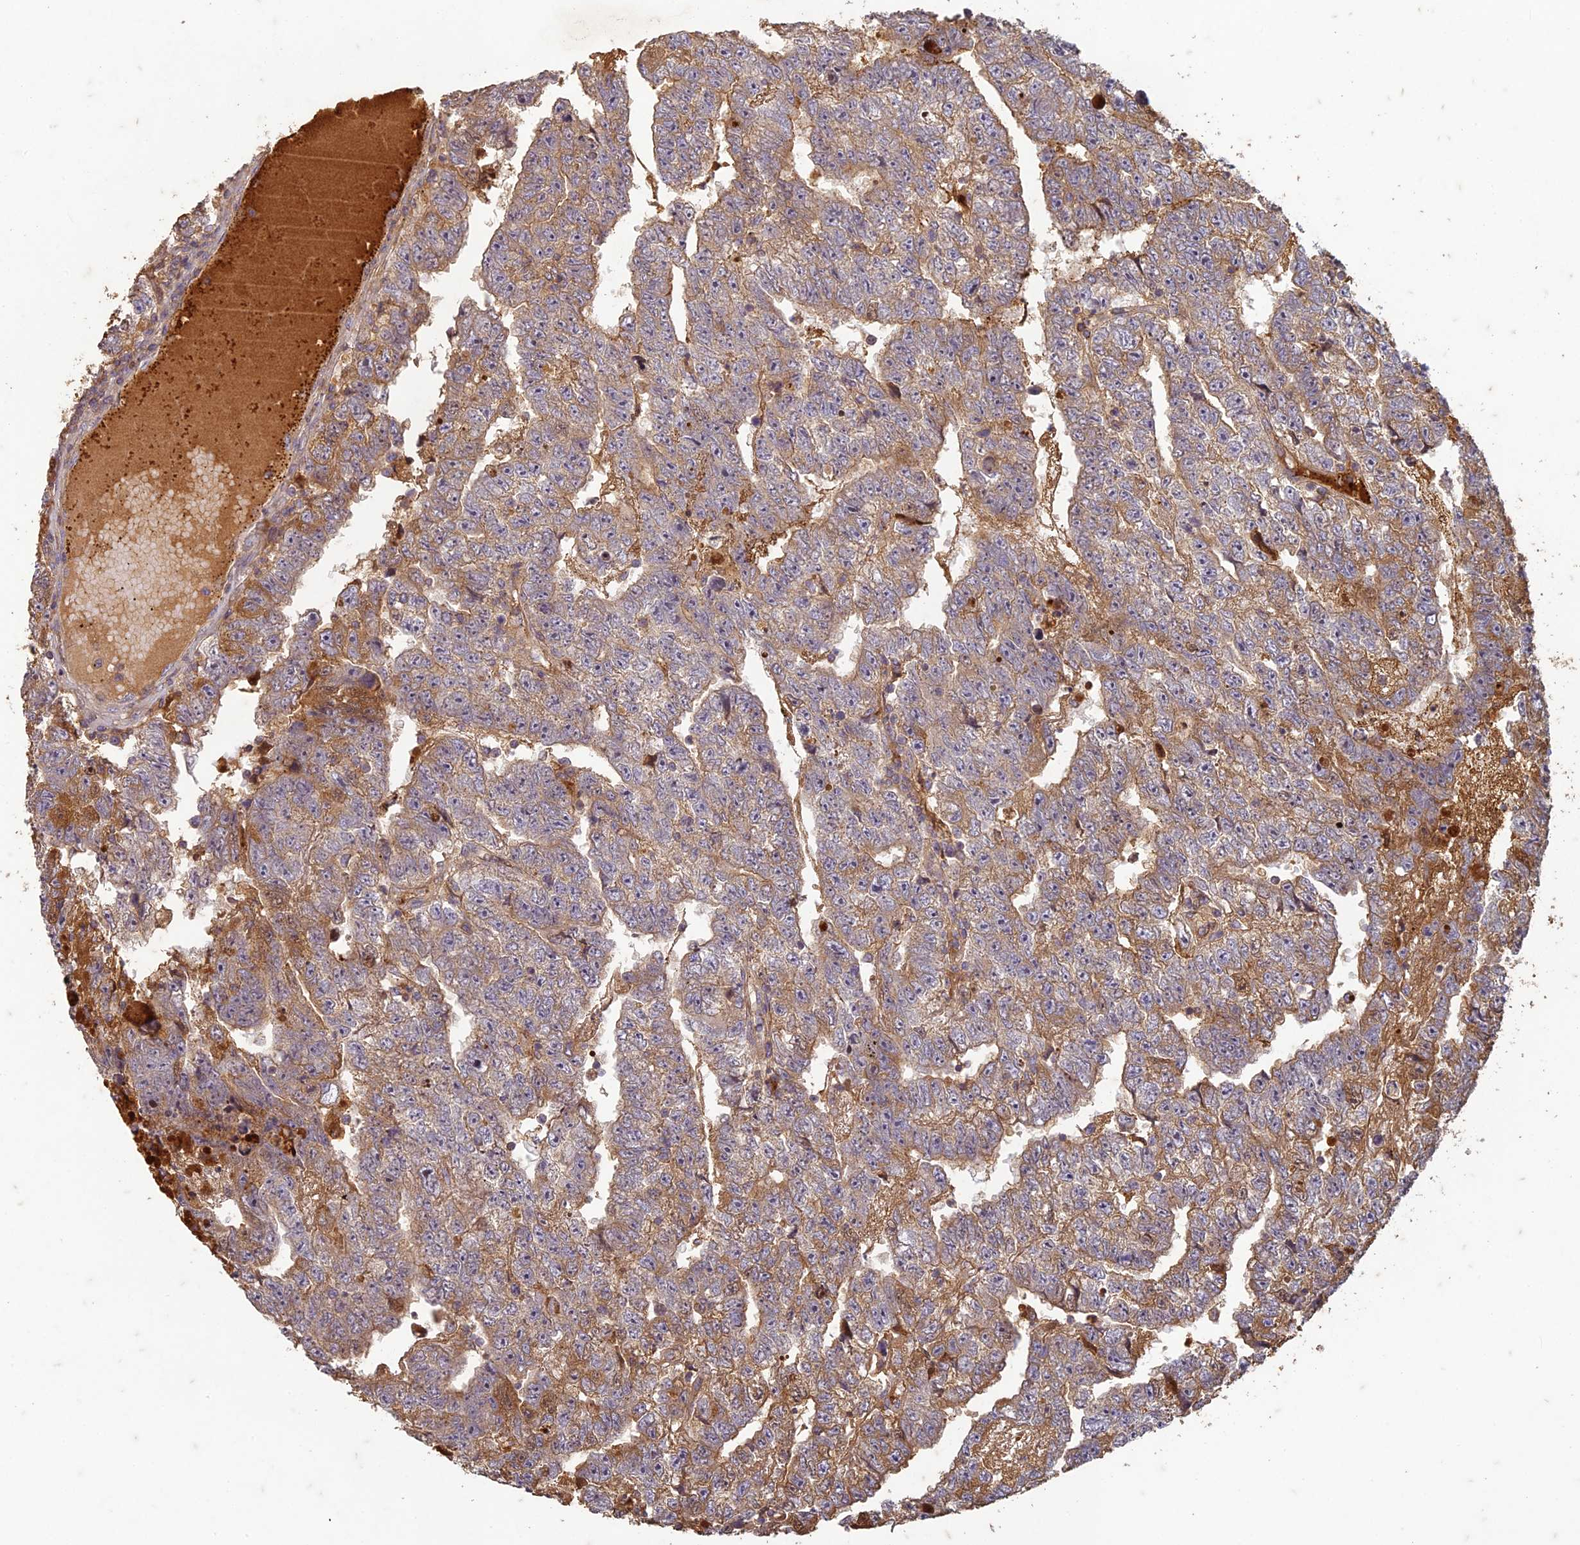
{"staining": {"intensity": "weak", "quantity": ">75%", "location": "cytoplasmic/membranous"}, "tissue": "testis cancer", "cell_type": "Tumor cells", "image_type": "cancer", "snomed": [{"axis": "morphology", "description": "Carcinoma, Embryonal, NOS"}, {"axis": "topography", "description": "Testis"}], "caption": "Immunohistochemical staining of testis cancer (embryonal carcinoma) demonstrates low levels of weak cytoplasmic/membranous positivity in approximately >75% of tumor cells. The protein is stained brown, and the nuclei are stained in blue (DAB (3,3'-diaminobenzidine) IHC with brightfield microscopy, high magnification).", "gene": "TCF25", "patient": {"sex": "male", "age": 25}}